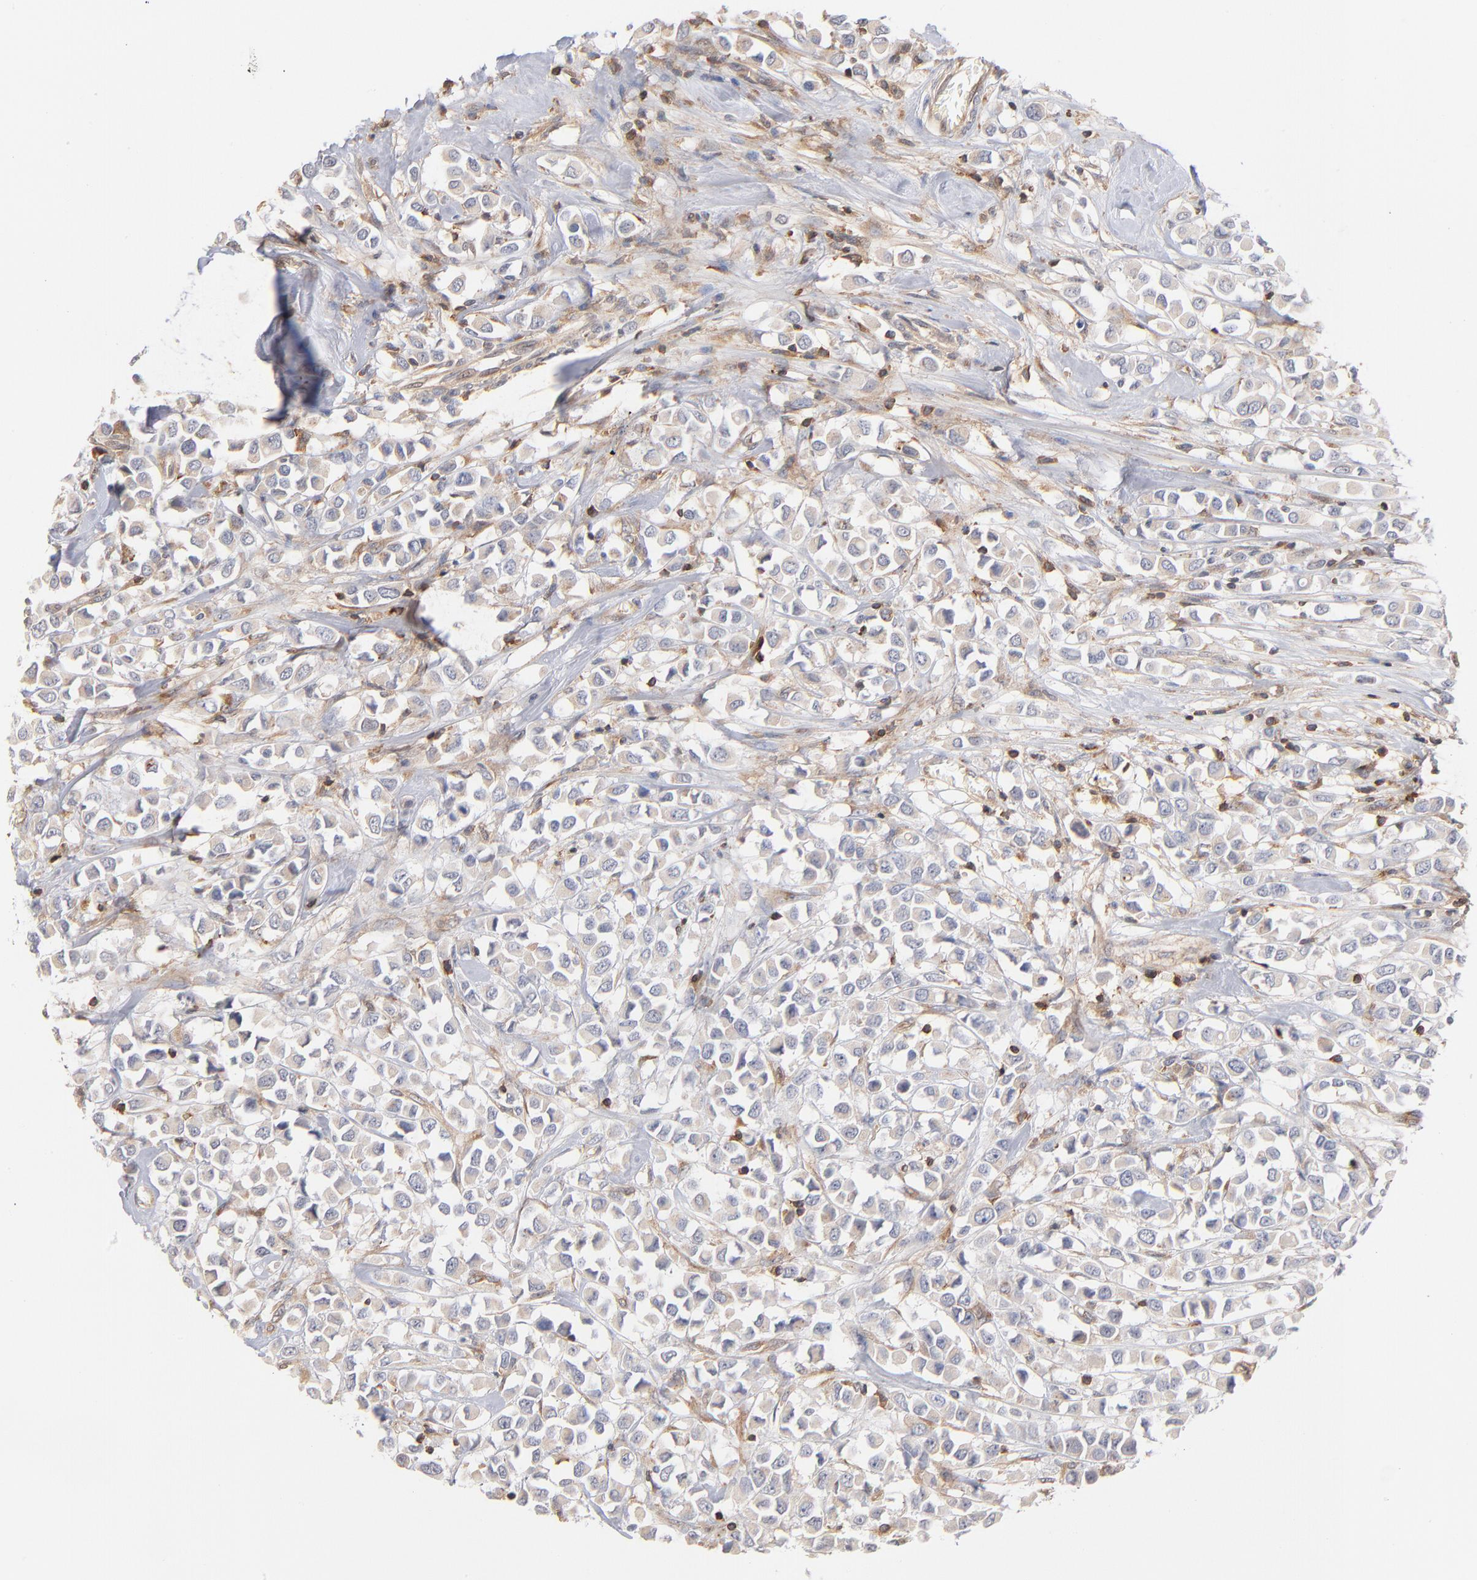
{"staining": {"intensity": "negative", "quantity": "none", "location": "none"}, "tissue": "breast cancer", "cell_type": "Tumor cells", "image_type": "cancer", "snomed": [{"axis": "morphology", "description": "Duct carcinoma"}, {"axis": "topography", "description": "Breast"}], "caption": "The photomicrograph reveals no staining of tumor cells in breast cancer (intraductal carcinoma). (DAB IHC visualized using brightfield microscopy, high magnification).", "gene": "WIPF1", "patient": {"sex": "female", "age": 61}}